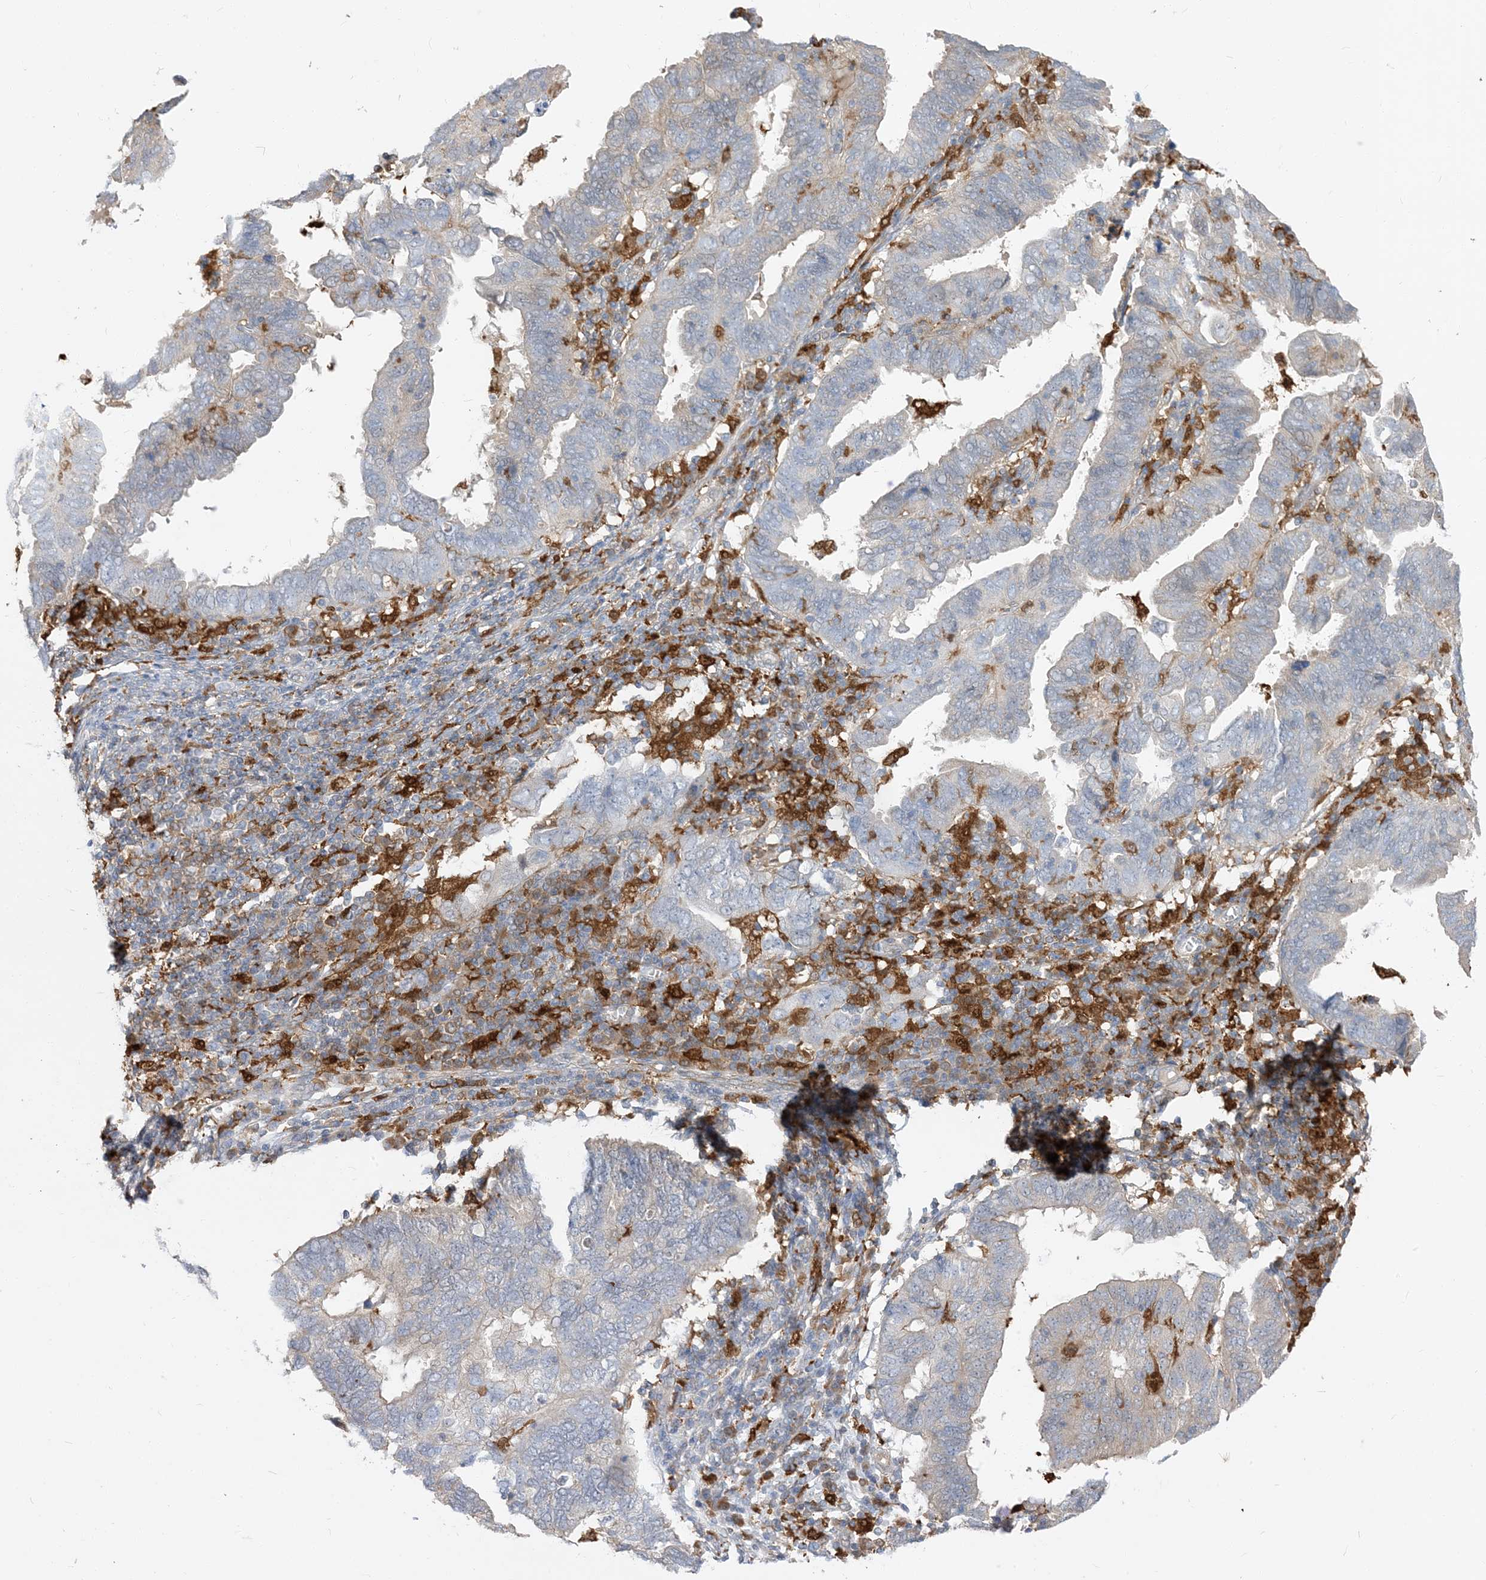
{"staining": {"intensity": "negative", "quantity": "none", "location": "none"}, "tissue": "endometrial cancer", "cell_type": "Tumor cells", "image_type": "cancer", "snomed": [{"axis": "morphology", "description": "Adenocarcinoma, NOS"}, {"axis": "topography", "description": "Uterus"}], "caption": "DAB immunohistochemical staining of human endometrial cancer demonstrates no significant staining in tumor cells.", "gene": "NAGK", "patient": {"sex": "female", "age": 77}}